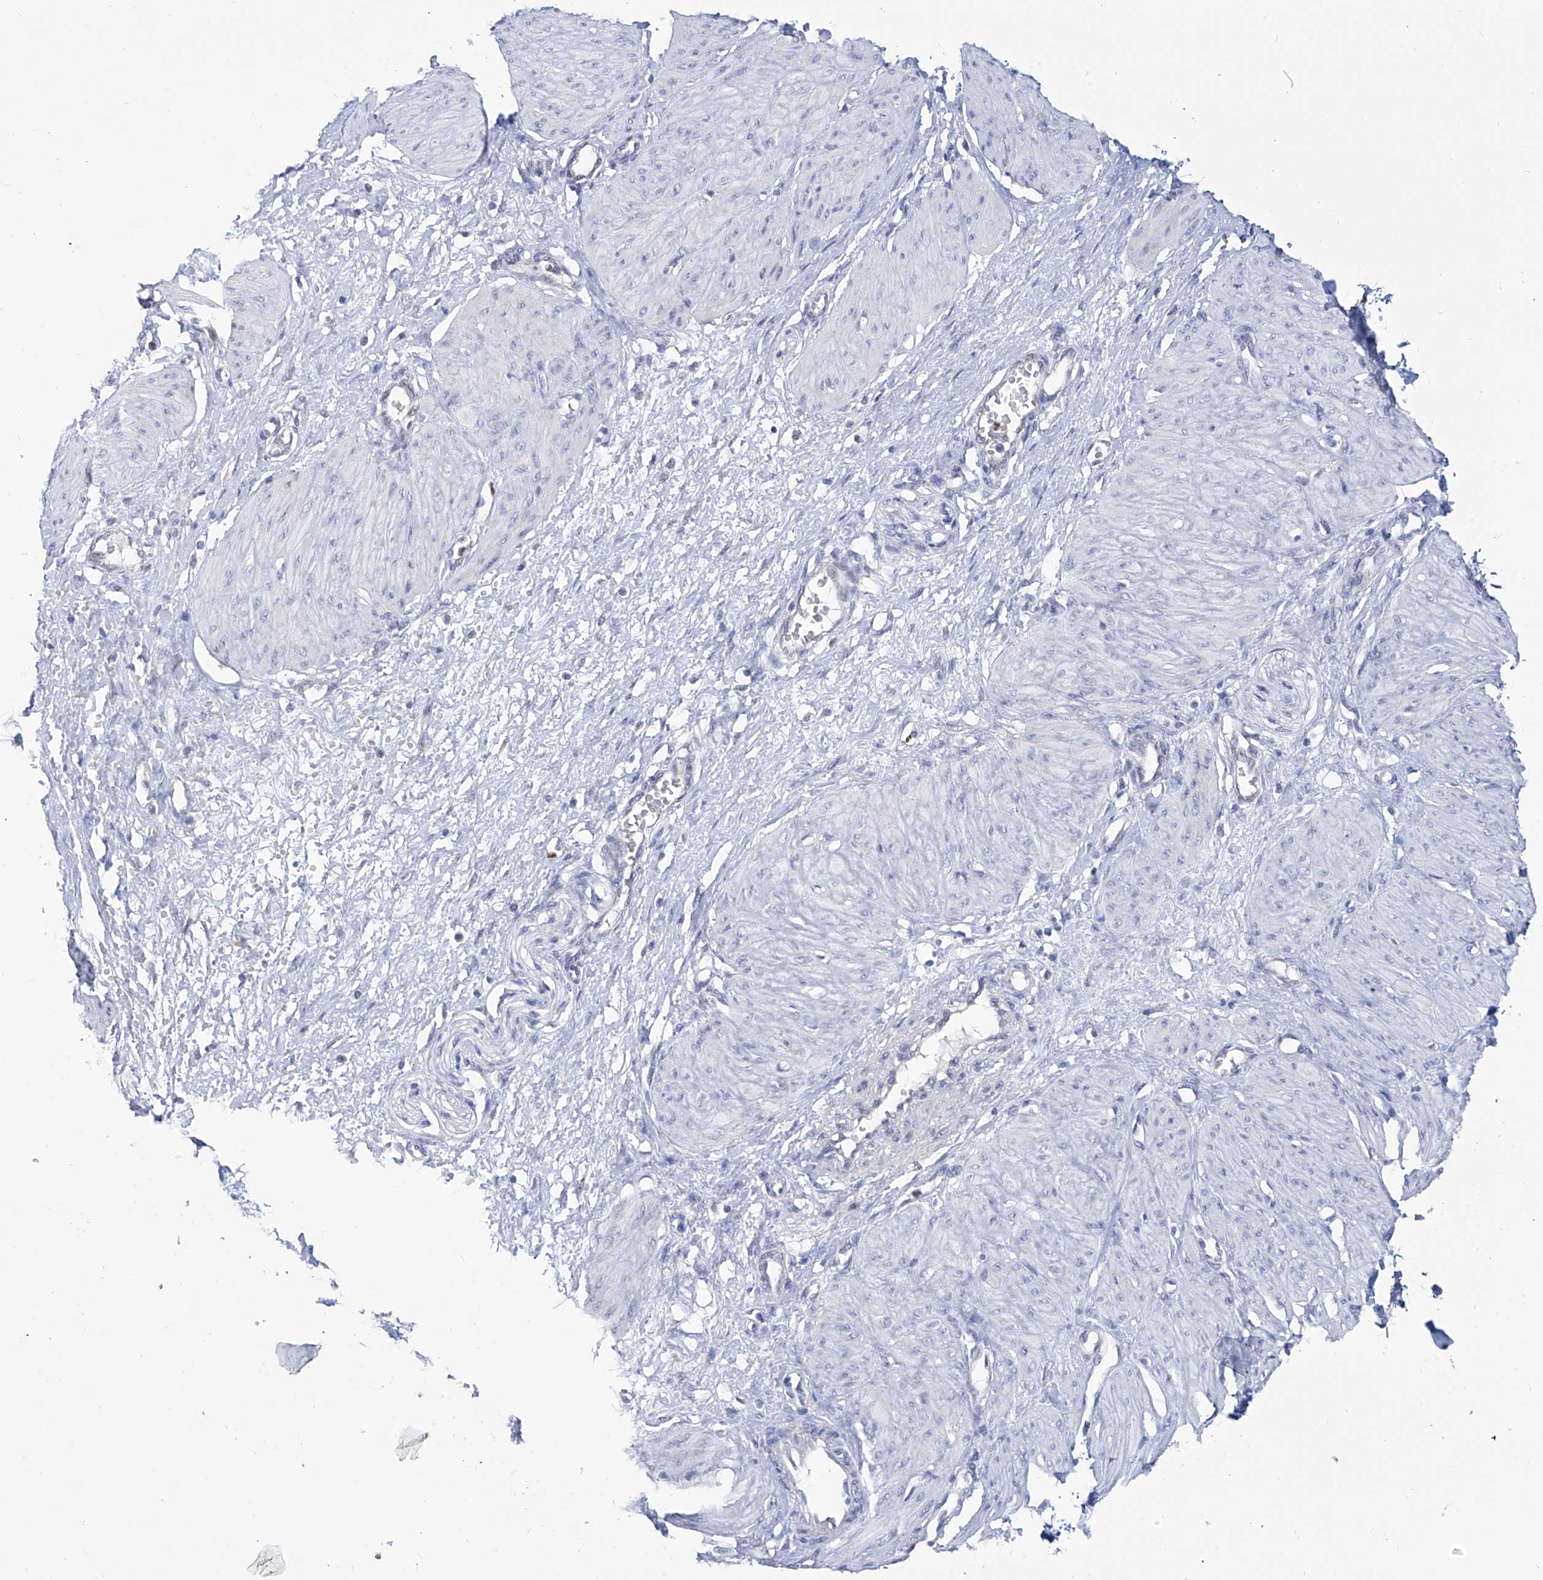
{"staining": {"intensity": "negative", "quantity": "none", "location": "none"}, "tissue": "smooth muscle", "cell_type": "Smooth muscle cells", "image_type": "normal", "snomed": [{"axis": "morphology", "description": "Normal tissue, NOS"}, {"axis": "topography", "description": "Endometrium"}], "caption": "IHC micrograph of unremarkable smooth muscle: smooth muscle stained with DAB reveals no significant protein staining in smooth muscle cells. Nuclei are stained in blue.", "gene": "PHF20", "patient": {"sex": "female", "age": 33}}